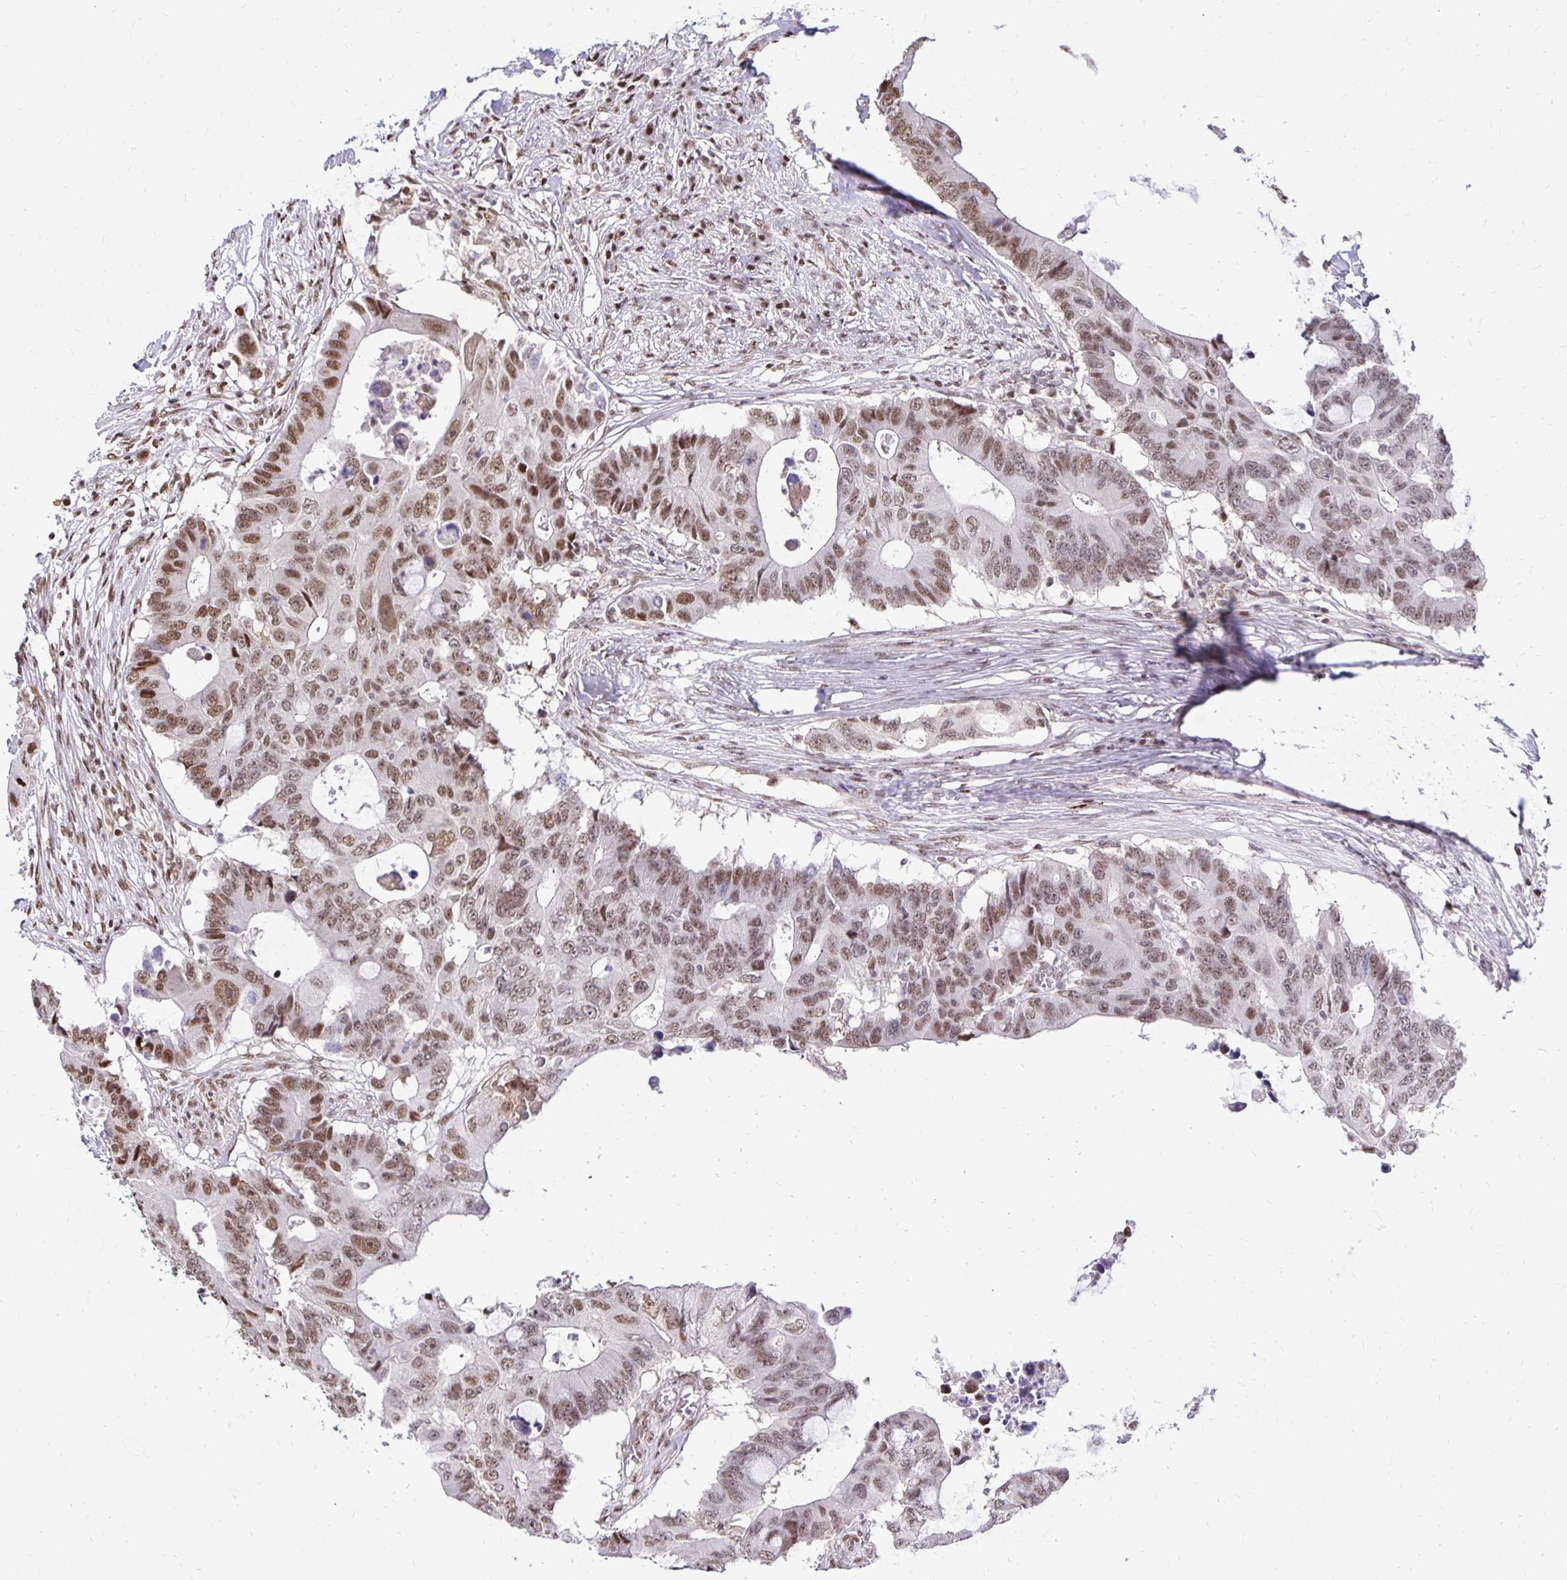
{"staining": {"intensity": "moderate", "quantity": ">75%", "location": "nuclear"}, "tissue": "colorectal cancer", "cell_type": "Tumor cells", "image_type": "cancer", "snomed": [{"axis": "morphology", "description": "Adenocarcinoma, NOS"}, {"axis": "topography", "description": "Colon"}], "caption": "Immunohistochemistry (IHC) of colorectal cancer (adenocarcinoma) demonstrates medium levels of moderate nuclear staining in about >75% of tumor cells.", "gene": "ZNF579", "patient": {"sex": "male", "age": 71}}